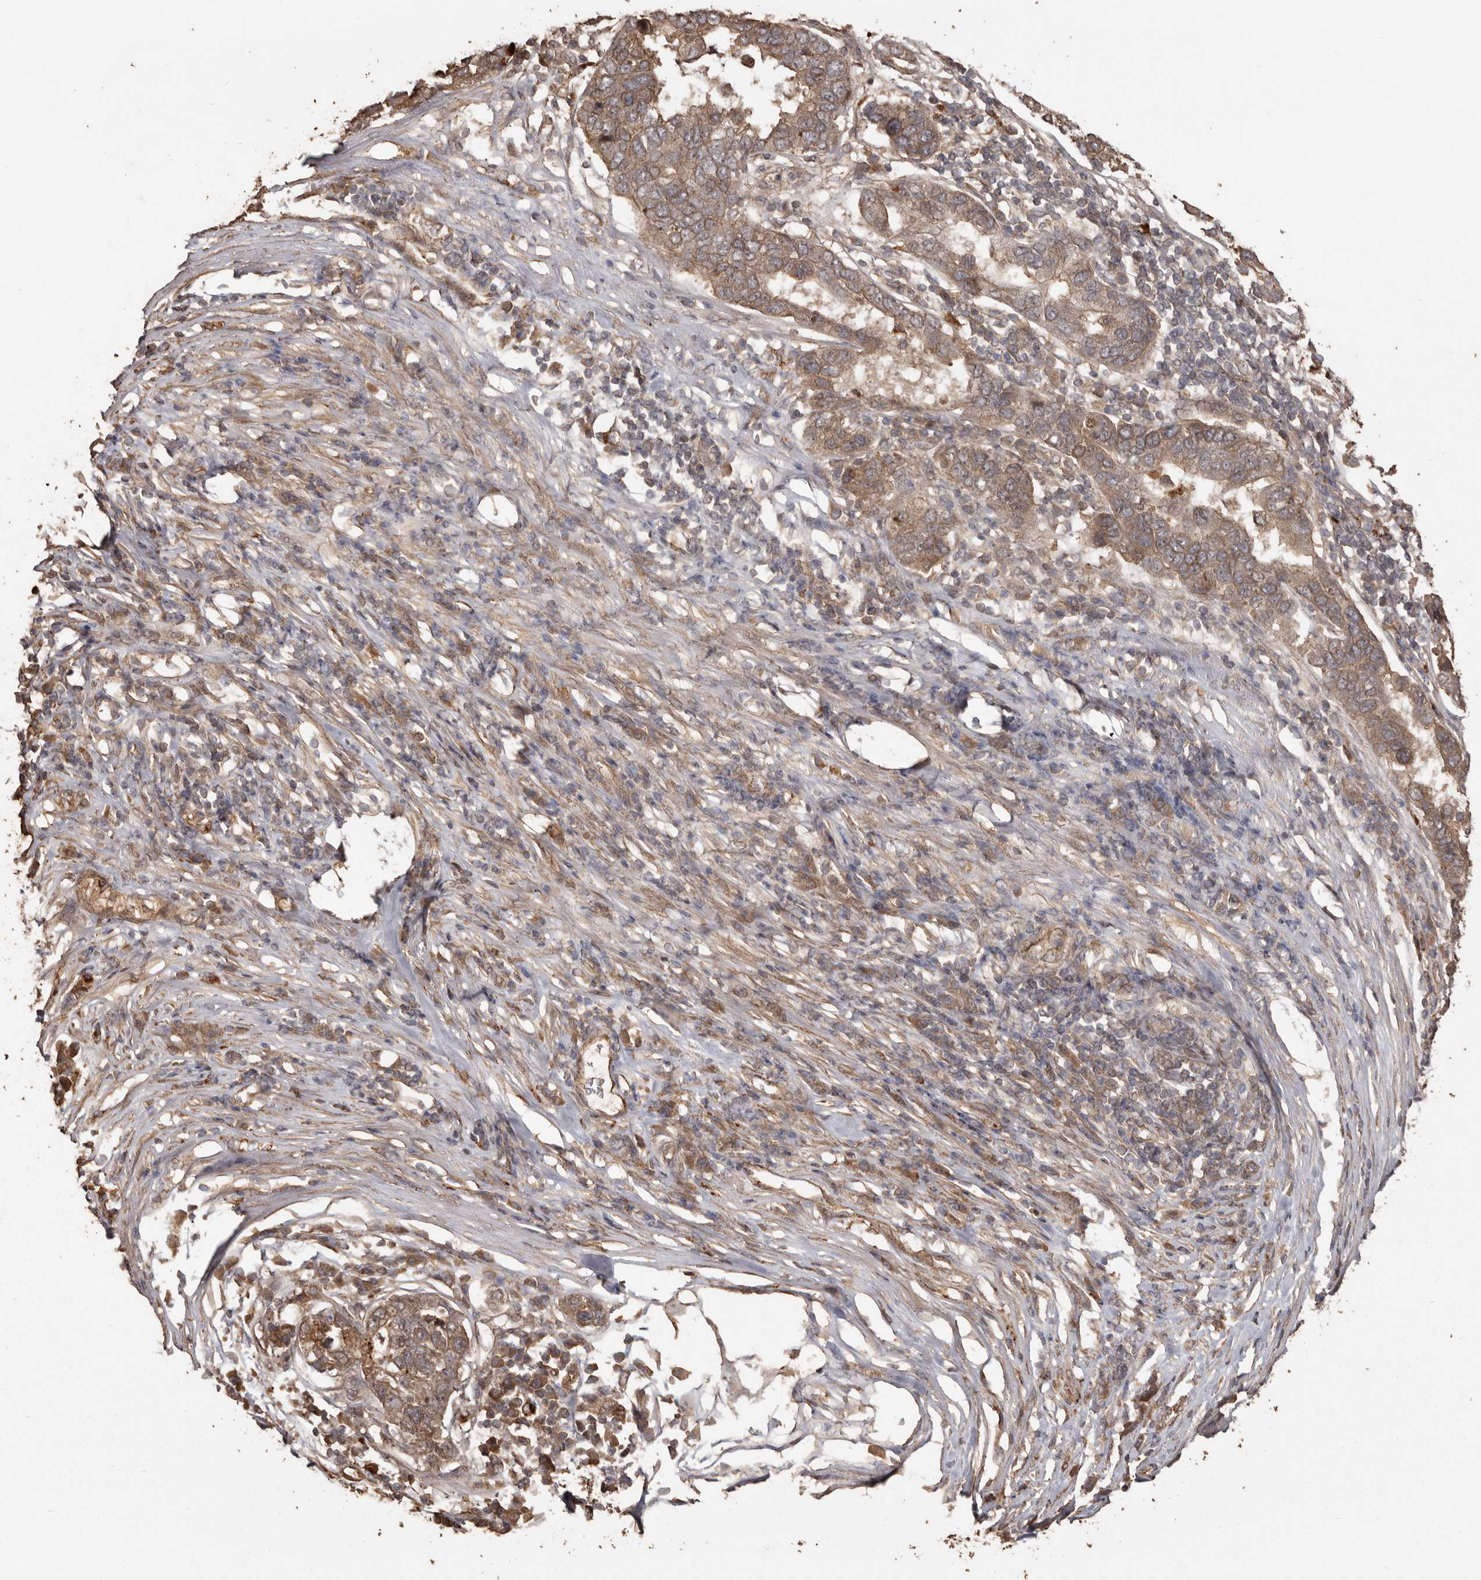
{"staining": {"intensity": "moderate", "quantity": ">75%", "location": "cytoplasmic/membranous"}, "tissue": "pancreatic cancer", "cell_type": "Tumor cells", "image_type": "cancer", "snomed": [{"axis": "morphology", "description": "Adenocarcinoma, NOS"}, {"axis": "topography", "description": "Pancreas"}], "caption": "This histopathology image demonstrates pancreatic cancer stained with IHC to label a protein in brown. The cytoplasmic/membranous of tumor cells show moderate positivity for the protein. Nuclei are counter-stained blue.", "gene": "NUP43", "patient": {"sex": "female", "age": 61}}